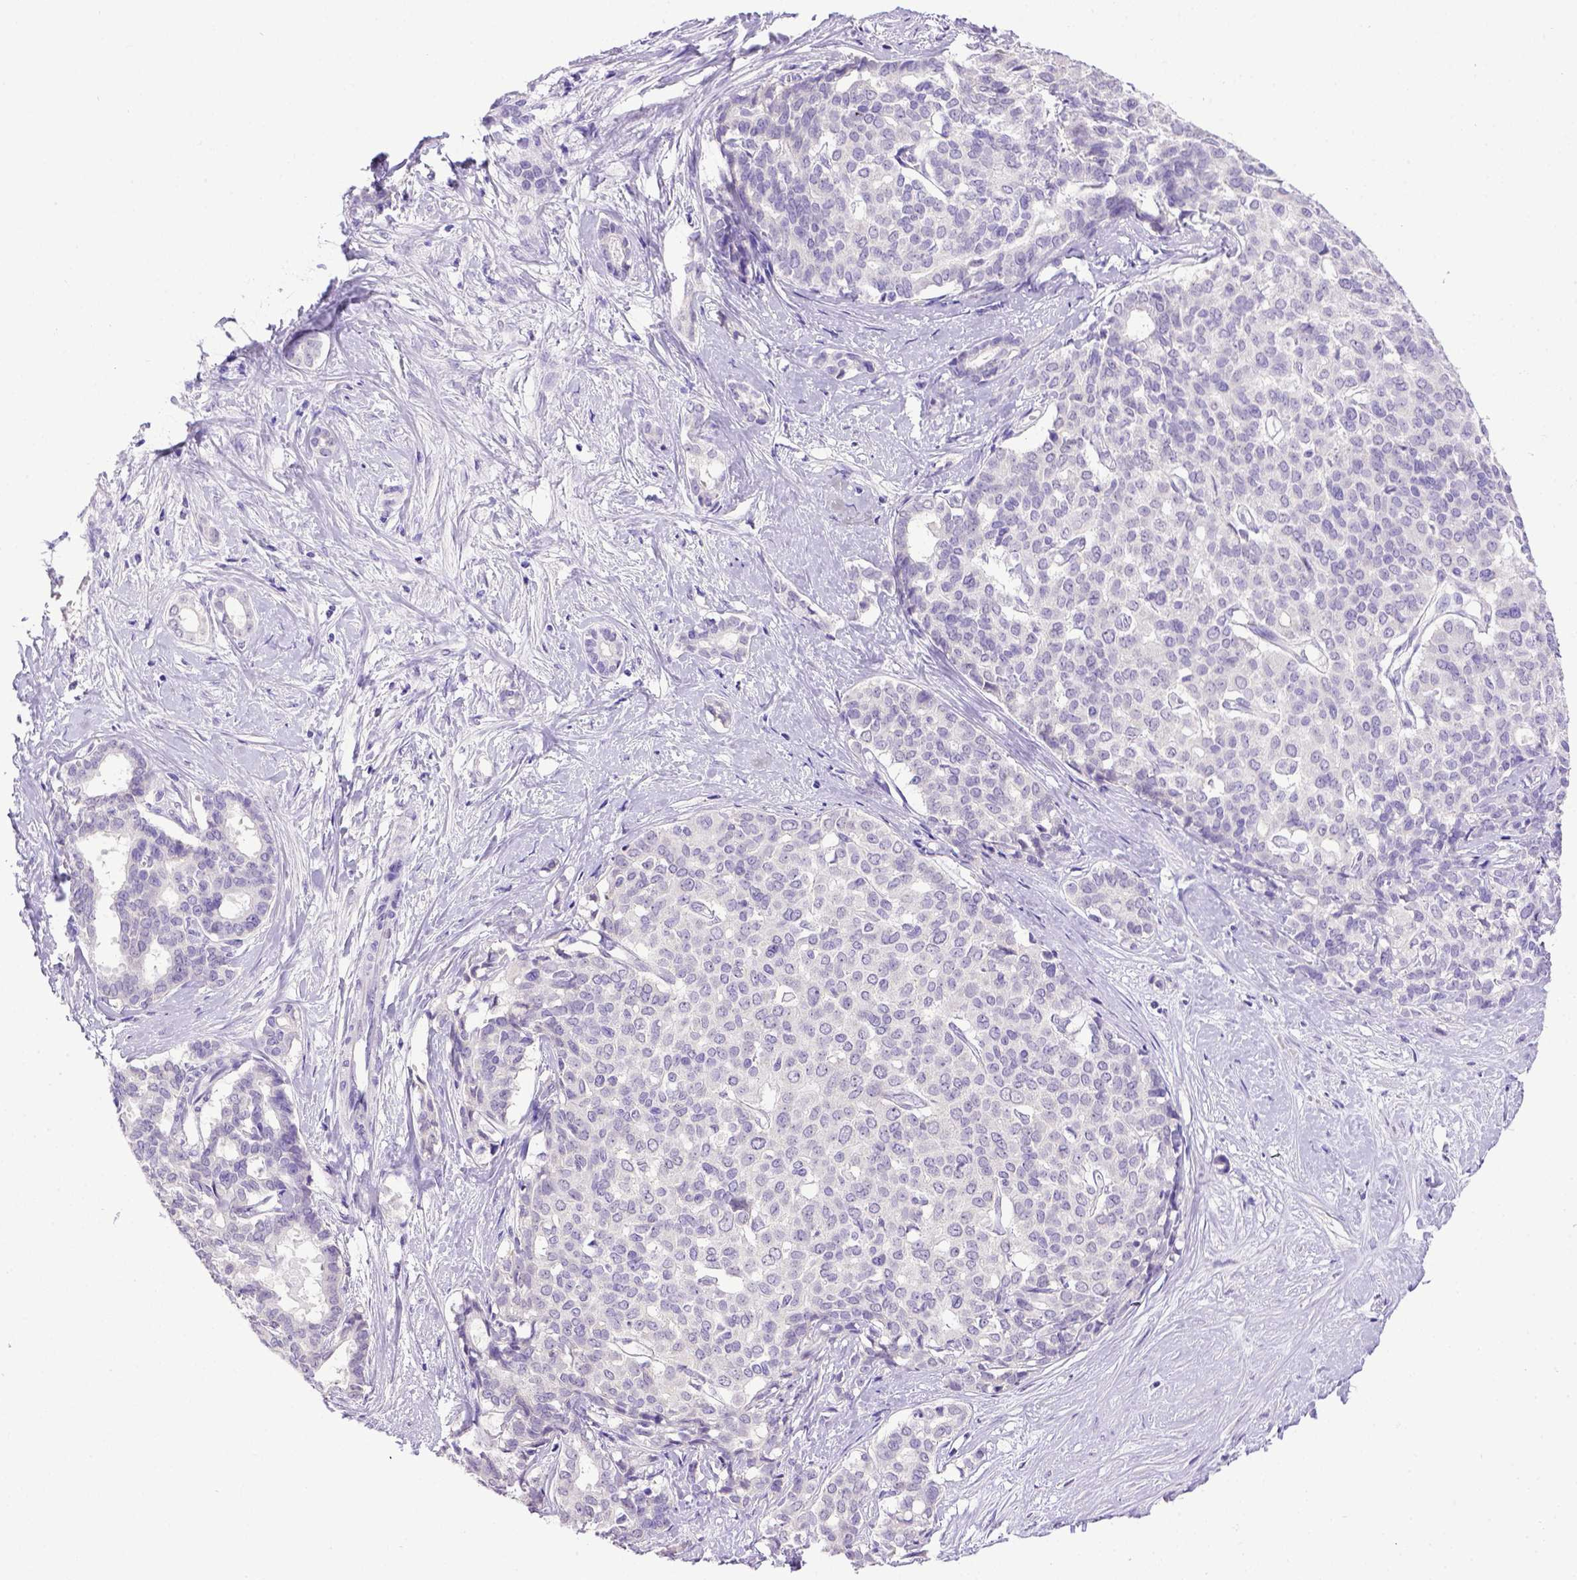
{"staining": {"intensity": "negative", "quantity": "none", "location": "none"}, "tissue": "liver cancer", "cell_type": "Tumor cells", "image_type": "cancer", "snomed": [{"axis": "morphology", "description": "Cholangiocarcinoma"}, {"axis": "topography", "description": "Liver"}], "caption": "IHC histopathology image of neoplastic tissue: human liver cancer stained with DAB displays no significant protein expression in tumor cells.", "gene": "ESR1", "patient": {"sex": "female", "age": 47}}